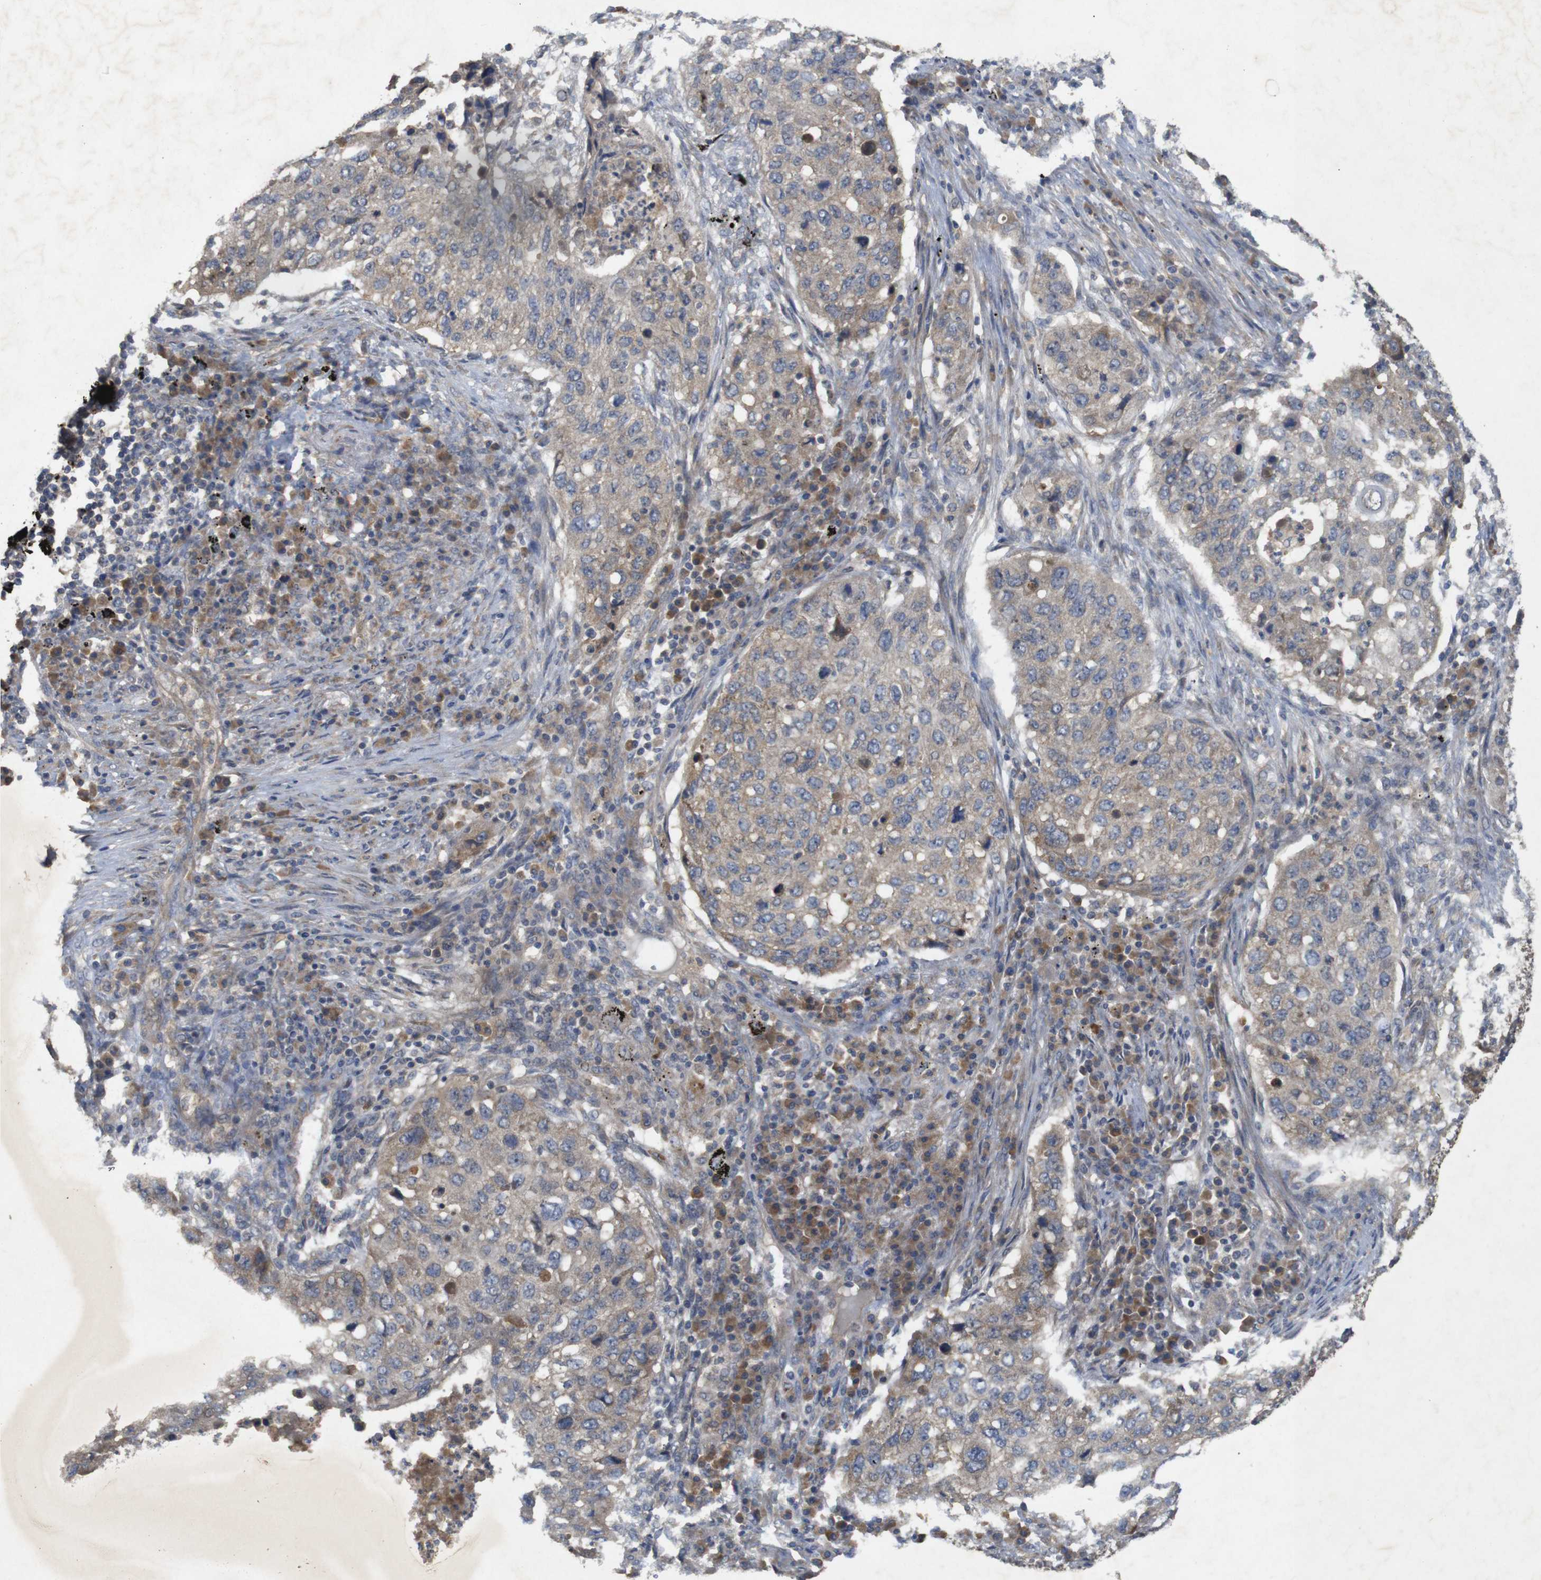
{"staining": {"intensity": "weak", "quantity": ">75%", "location": "cytoplasmic/membranous"}, "tissue": "lung cancer", "cell_type": "Tumor cells", "image_type": "cancer", "snomed": [{"axis": "morphology", "description": "Squamous cell carcinoma, NOS"}, {"axis": "topography", "description": "Lung"}], "caption": "Lung cancer was stained to show a protein in brown. There is low levels of weak cytoplasmic/membranous staining in approximately >75% of tumor cells.", "gene": "KCNS3", "patient": {"sex": "female", "age": 63}}